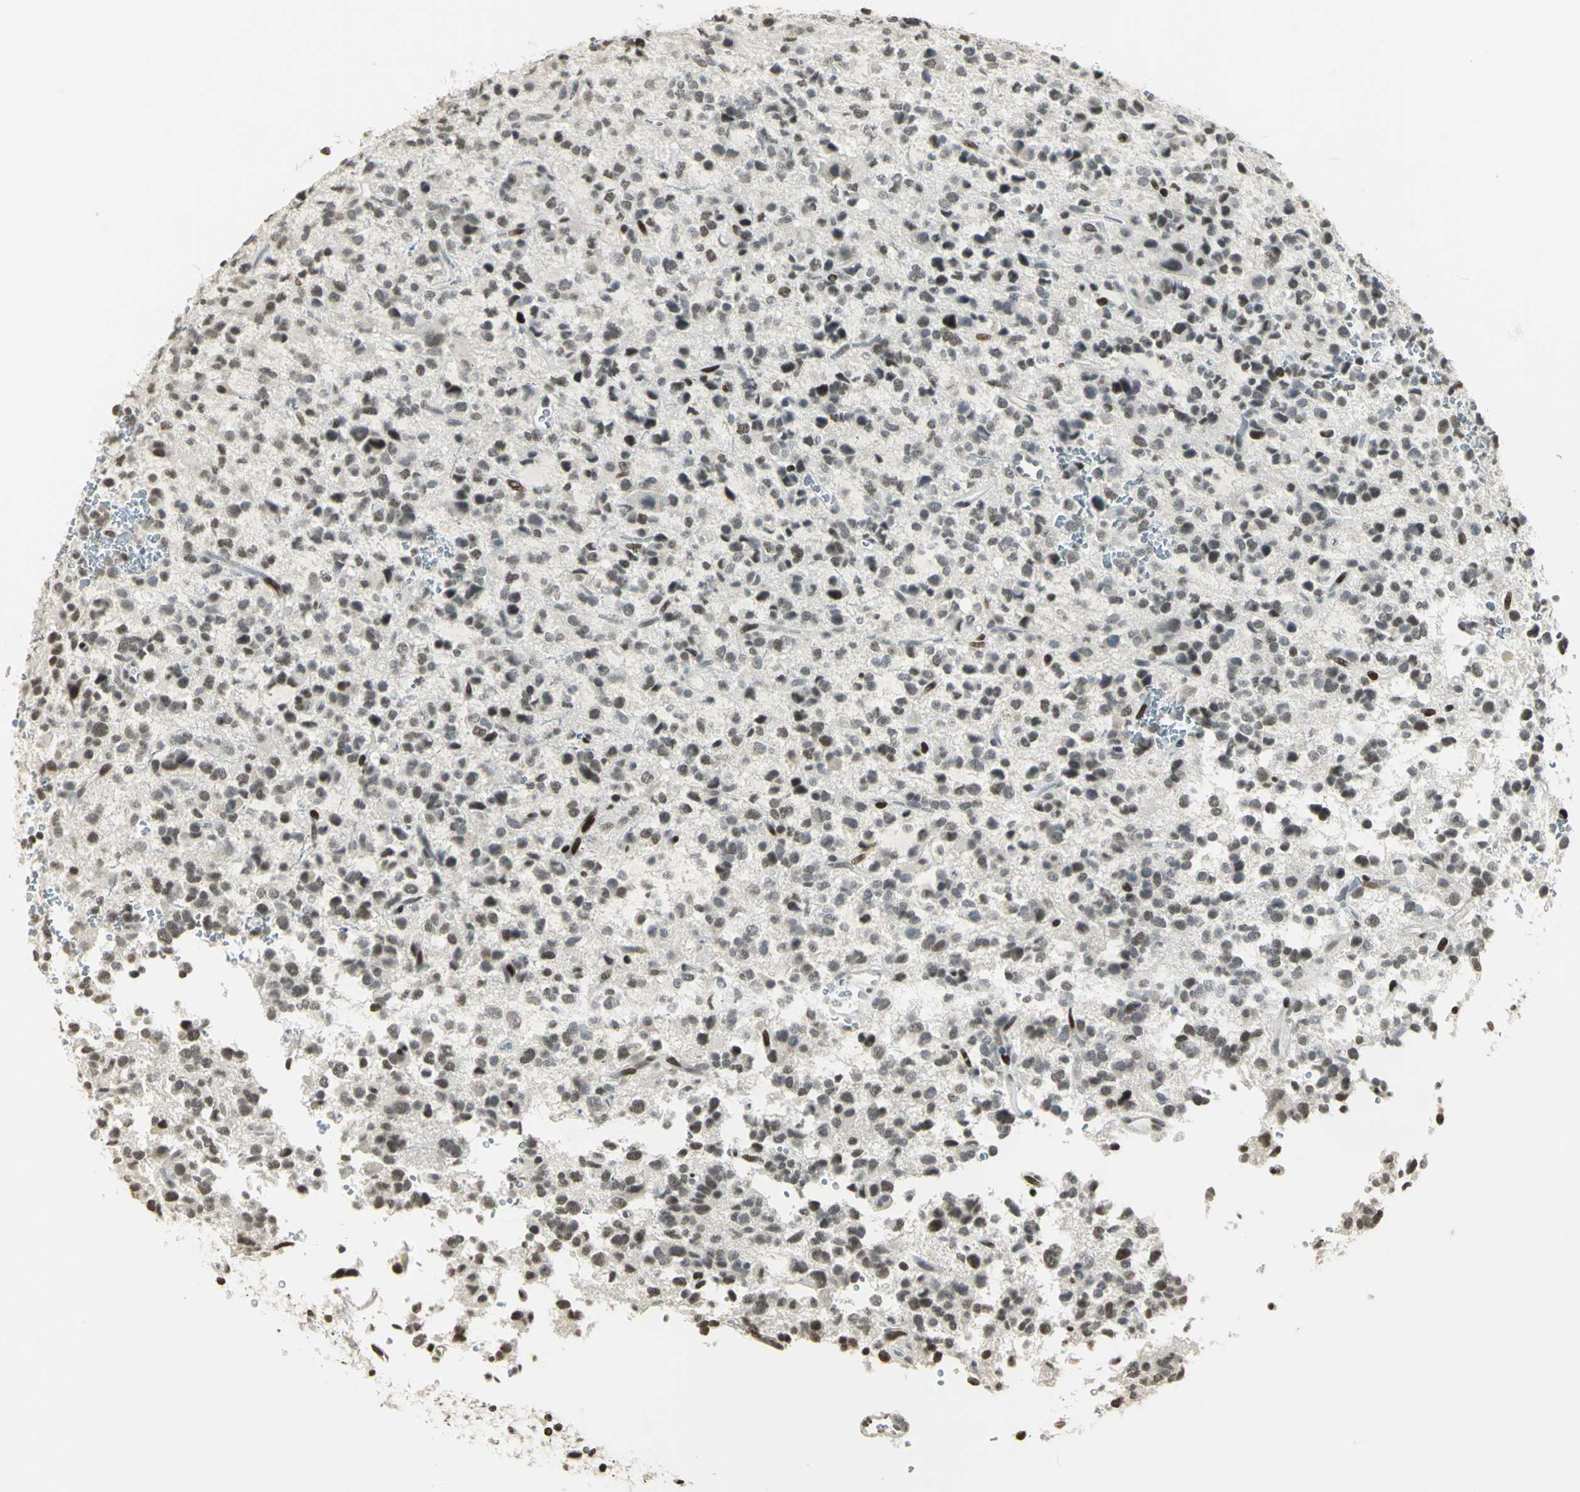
{"staining": {"intensity": "moderate", "quantity": "25%-75%", "location": "nuclear"}, "tissue": "glioma", "cell_type": "Tumor cells", "image_type": "cancer", "snomed": [{"axis": "morphology", "description": "Glioma, malignant, High grade"}, {"axis": "topography", "description": "Brain"}], "caption": "About 25%-75% of tumor cells in human glioma demonstrate moderate nuclear protein expression as visualized by brown immunohistochemical staining.", "gene": "KDM1A", "patient": {"sex": "male", "age": 47}}